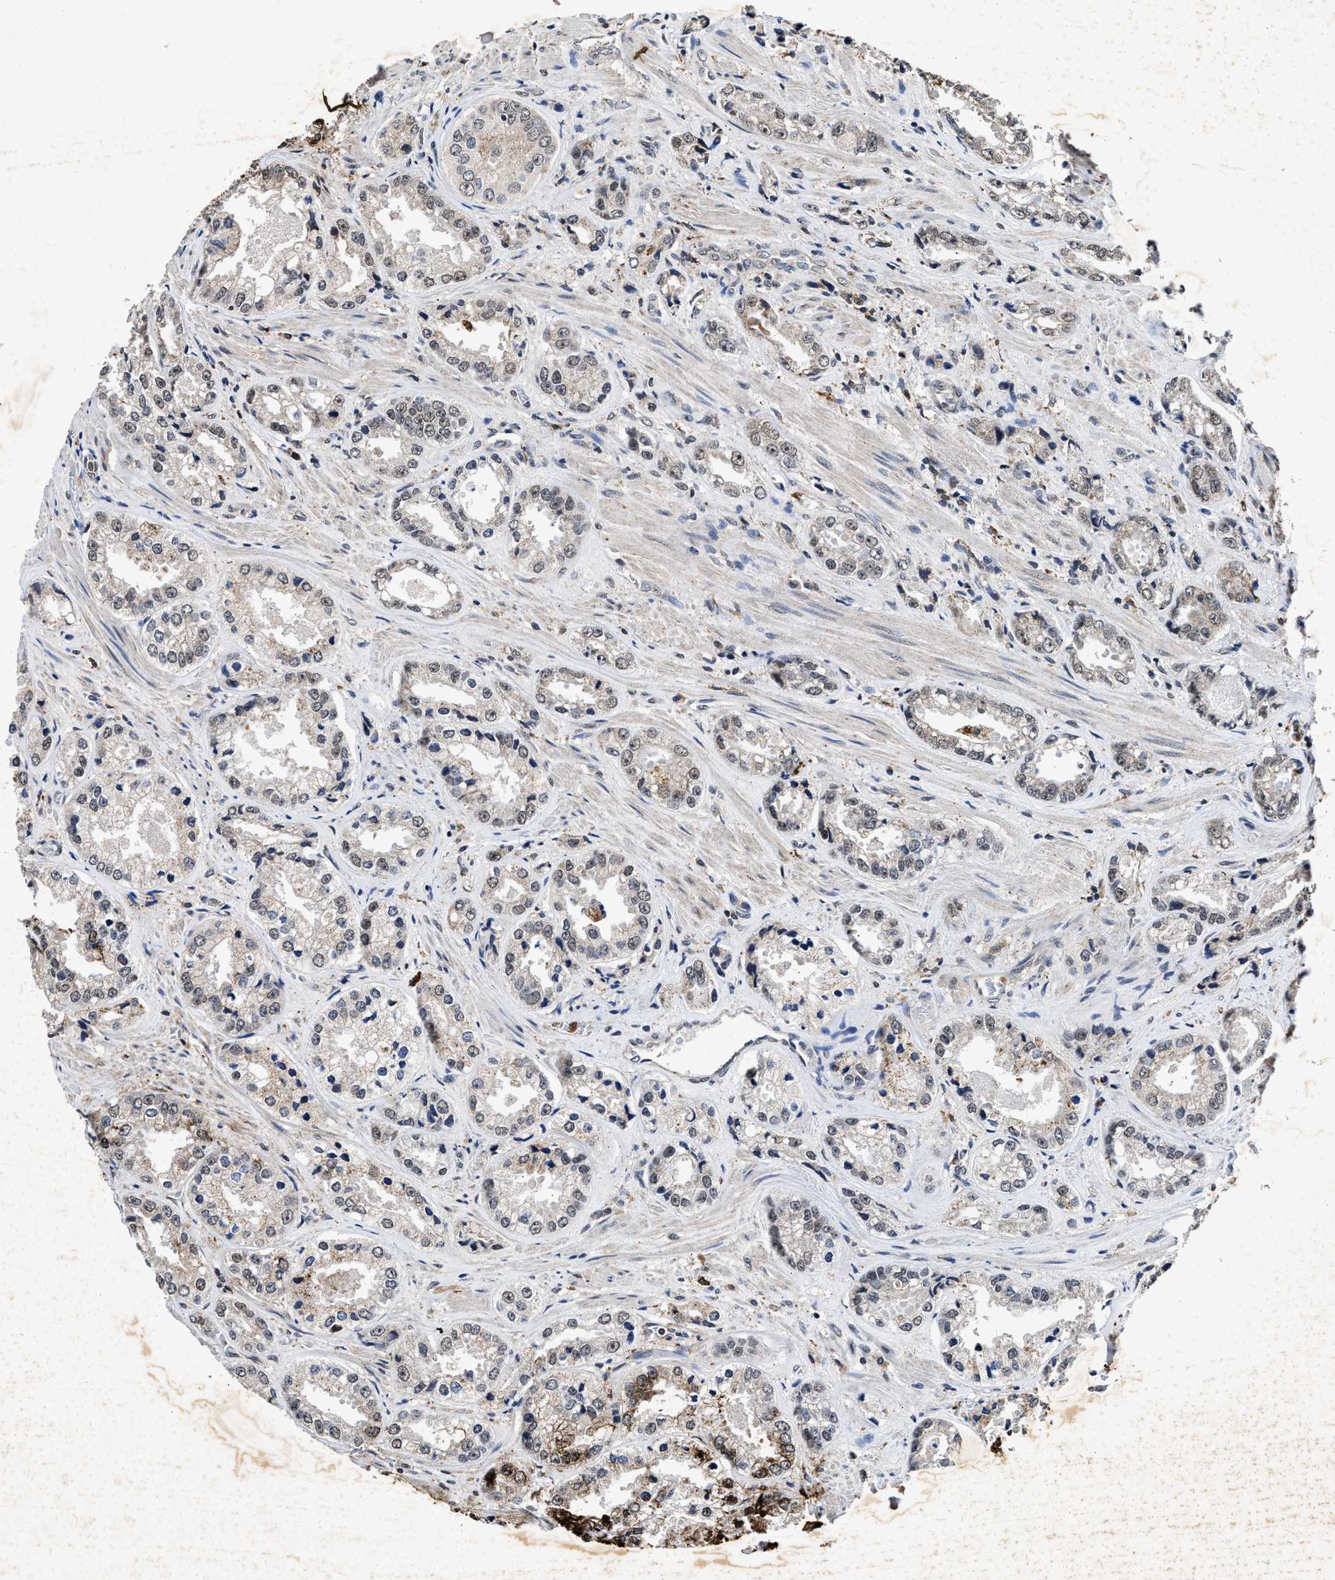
{"staining": {"intensity": "weak", "quantity": "<25%", "location": "cytoplasmic/membranous"}, "tissue": "prostate cancer", "cell_type": "Tumor cells", "image_type": "cancer", "snomed": [{"axis": "morphology", "description": "Adenocarcinoma, High grade"}, {"axis": "topography", "description": "Prostate"}], "caption": "A micrograph of prostate adenocarcinoma (high-grade) stained for a protein demonstrates no brown staining in tumor cells.", "gene": "ACOX1", "patient": {"sex": "male", "age": 61}}